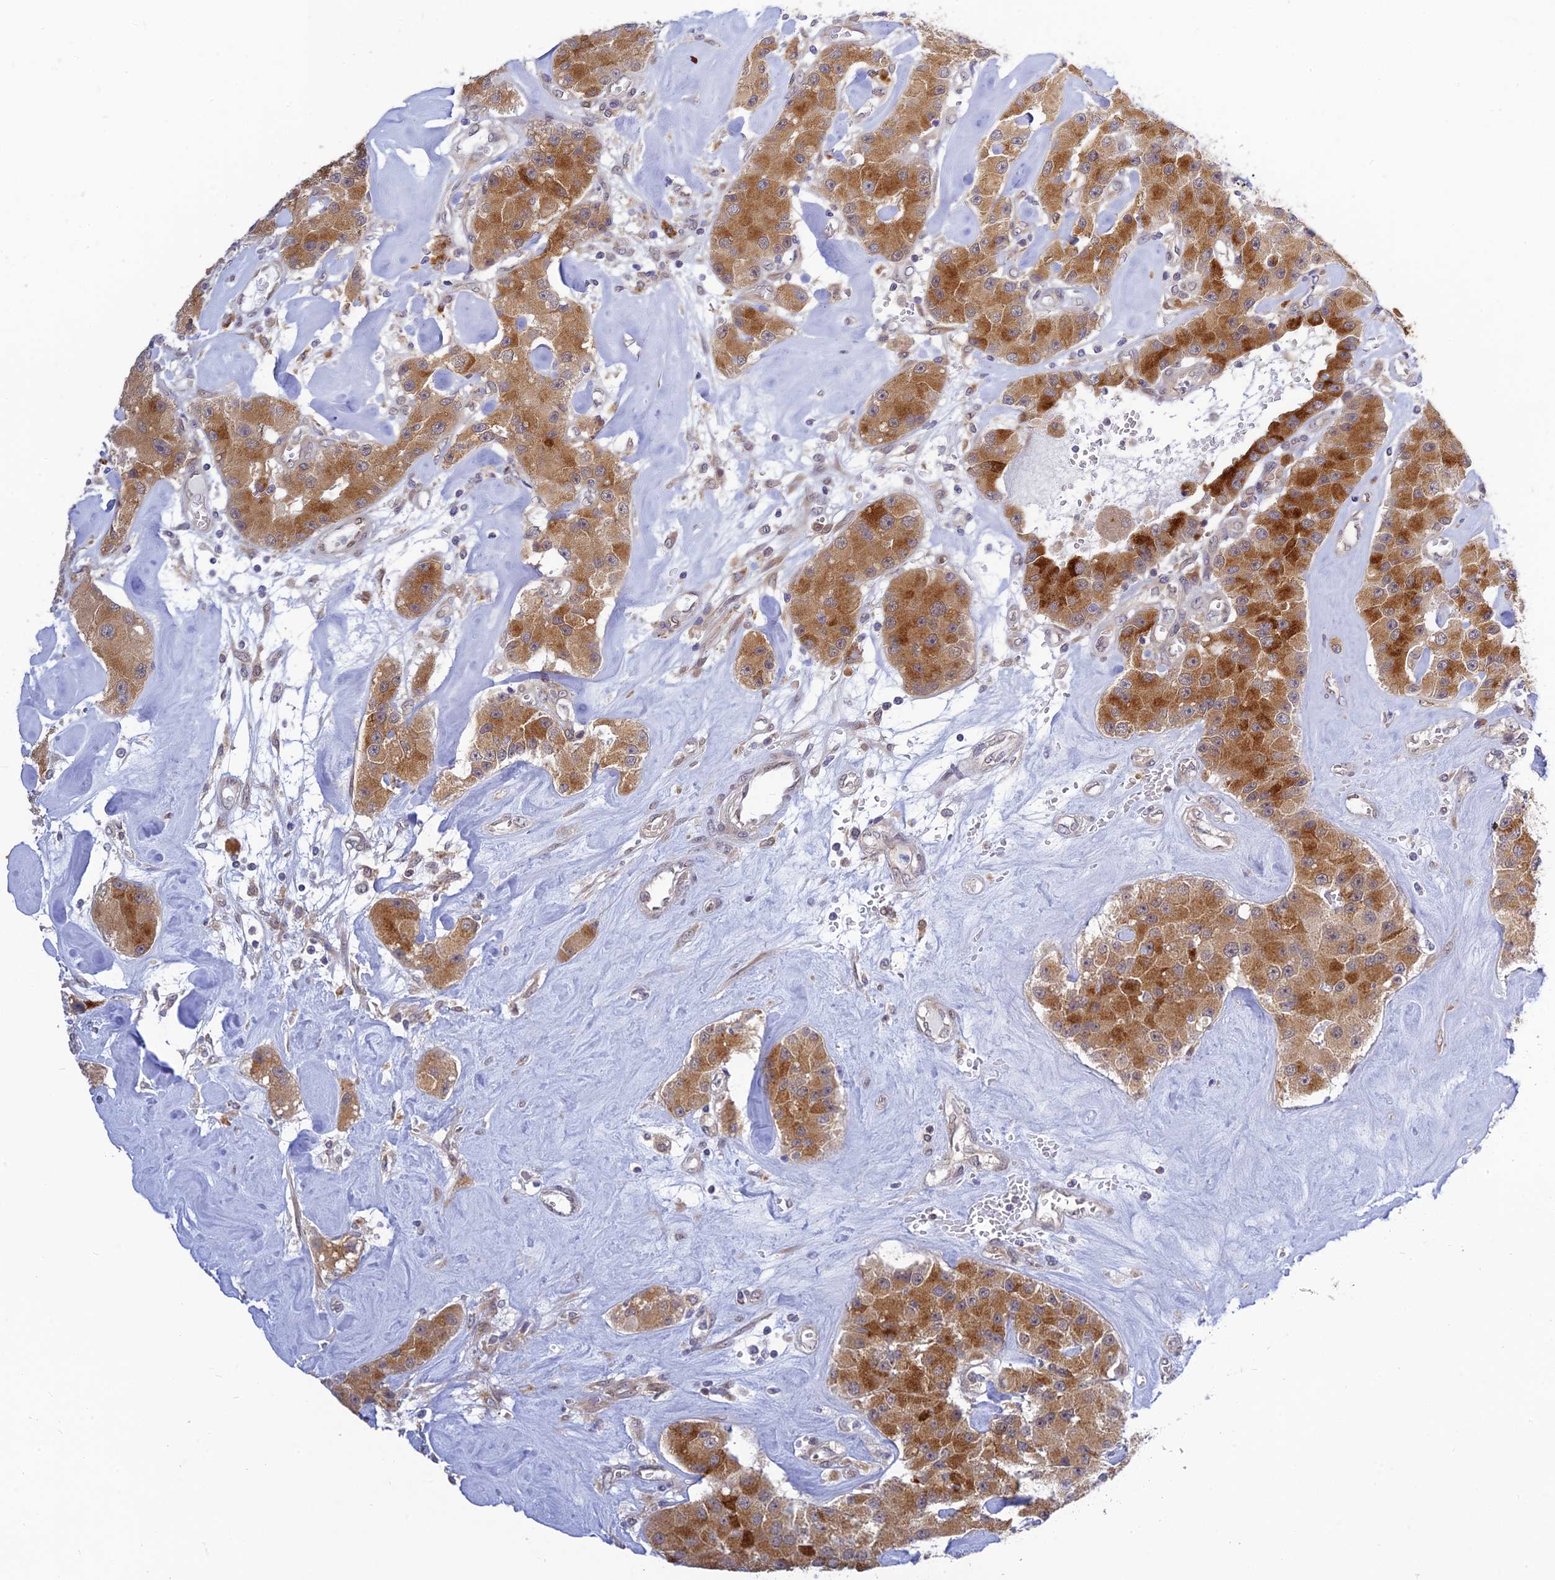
{"staining": {"intensity": "moderate", "quantity": ">75%", "location": "cytoplasmic/membranous"}, "tissue": "carcinoid", "cell_type": "Tumor cells", "image_type": "cancer", "snomed": [{"axis": "morphology", "description": "Carcinoid, malignant, NOS"}, {"axis": "topography", "description": "Pancreas"}], "caption": "Carcinoid stained with a protein marker exhibits moderate staining in tumor cells.", "gene": "SKIC8", "patient": {"sex": "male", "age": 41}}